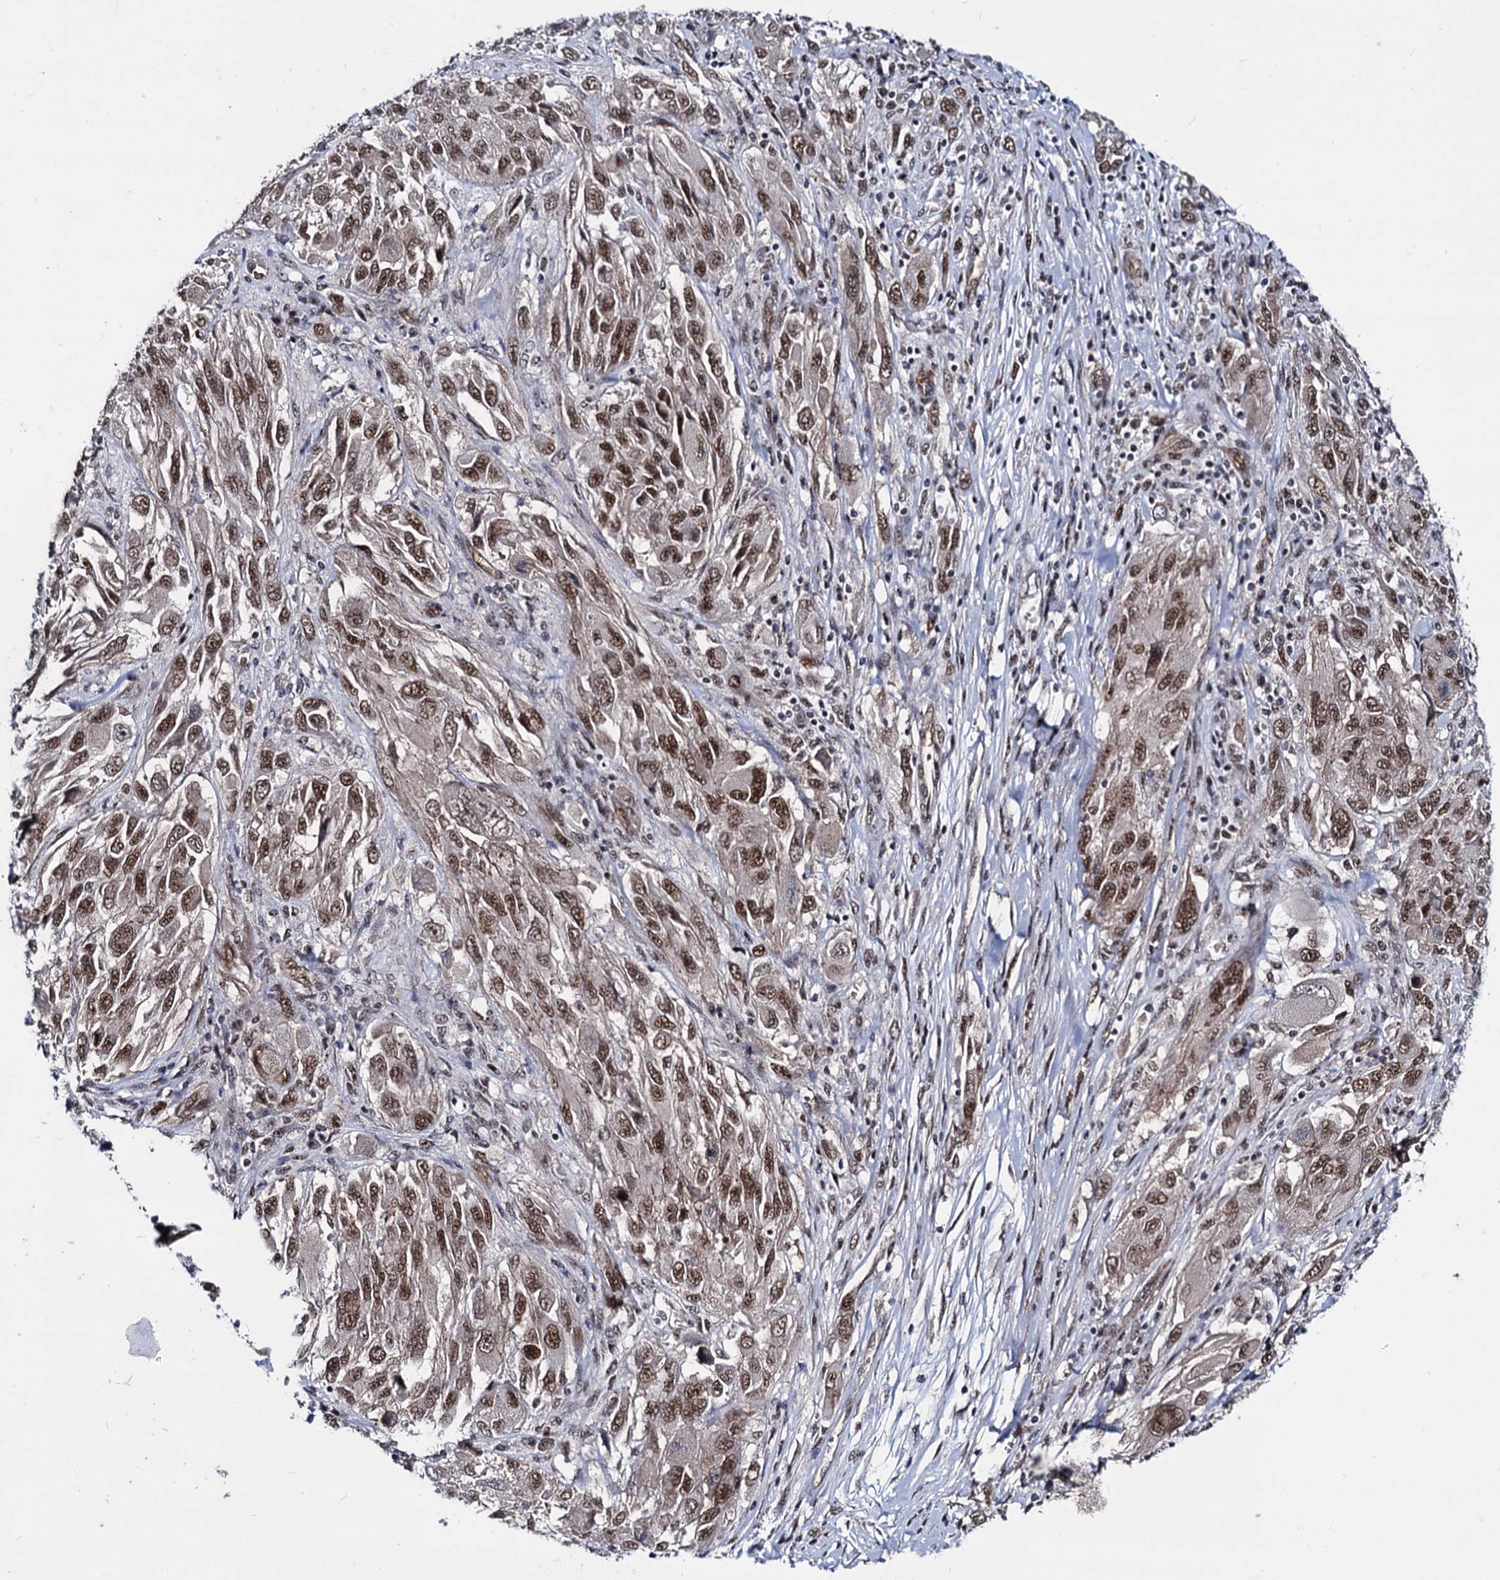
{"staining": {"intensity": "moderate", "quantity": ">75%", "location": "nuclear"}, "tissue": "melanoma", "cell_type": "Tumor cells", "image_type": "cancer", "snomed": [{"axis": "morphology", "description": "Malignant melanoma, NOS"}, {"axis": "topography", "description": "Skin"}], "caption": "A high-resolution histopathology image shows IHC staining of melanoma, which reveals moderate nuclear positivity in about >75% of tumor cells. The staining was performed using DAB to visualize the protein expression in brown, while the nuclei were stained in blue with hematoxylin (Magnification: 20x).", "gene": "GALNT11", "patient": {"sex": "female", "age": 91}}